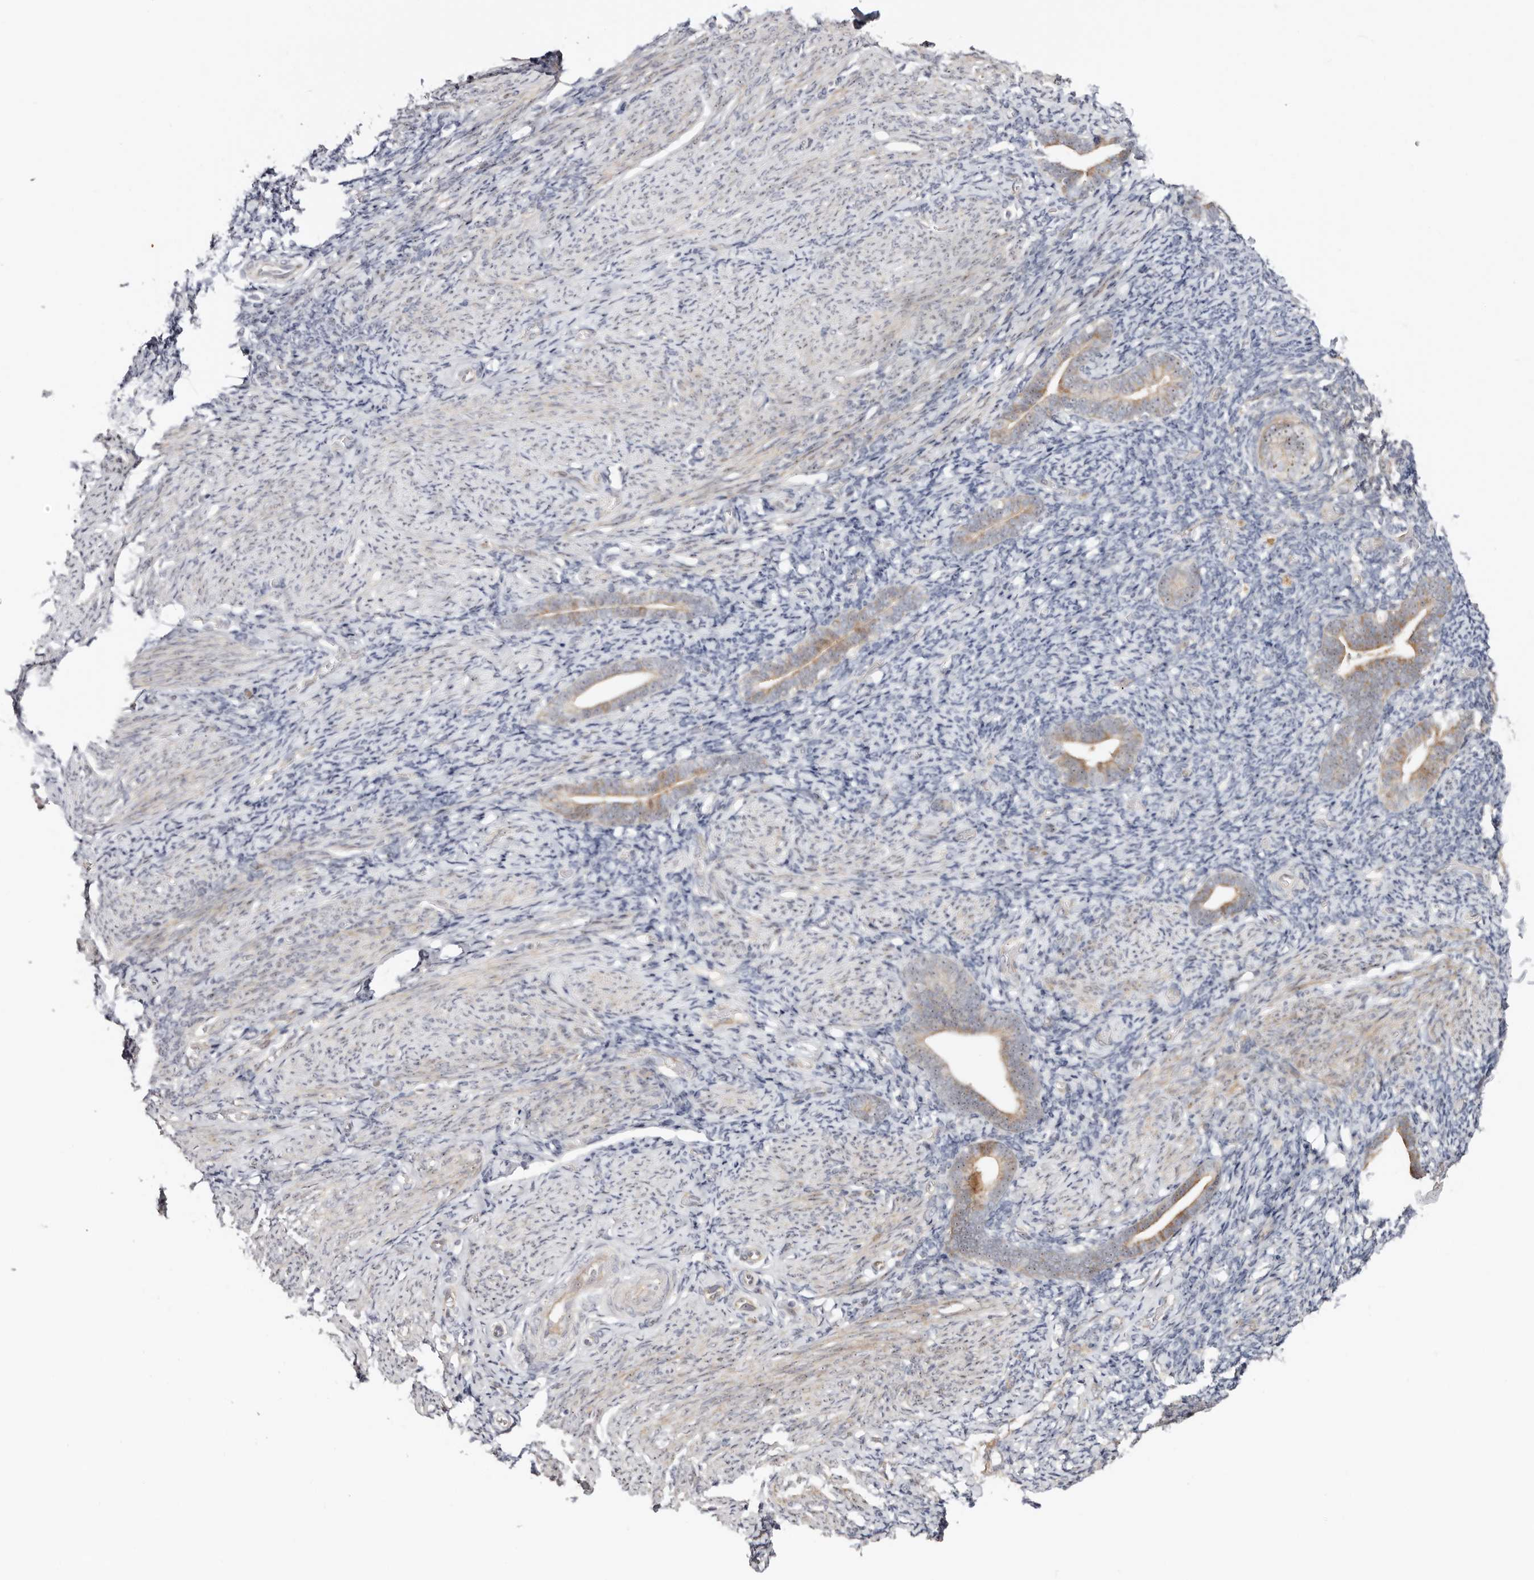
{"staining": {"intensity": "negative", "quantity": "none", "location": "none"}, "tissue": "endometrium", "cell_type": "Cells in endometrial stroma", "image_type": "normal", "snomed": [{"axis": "morphology", "description": "Normal tissue, NOS"}, {"axis": "topography", "description": "Endometrium"}], "caption": "High power microscopy histopathology image of an immunohistochemistry (IHC) photomicrograph of normal endometrium, revealing no significant positivity in cells in endometrial stroma.", "gene": "ODF2L", "patient": {"sex": "female", "age": 51}}